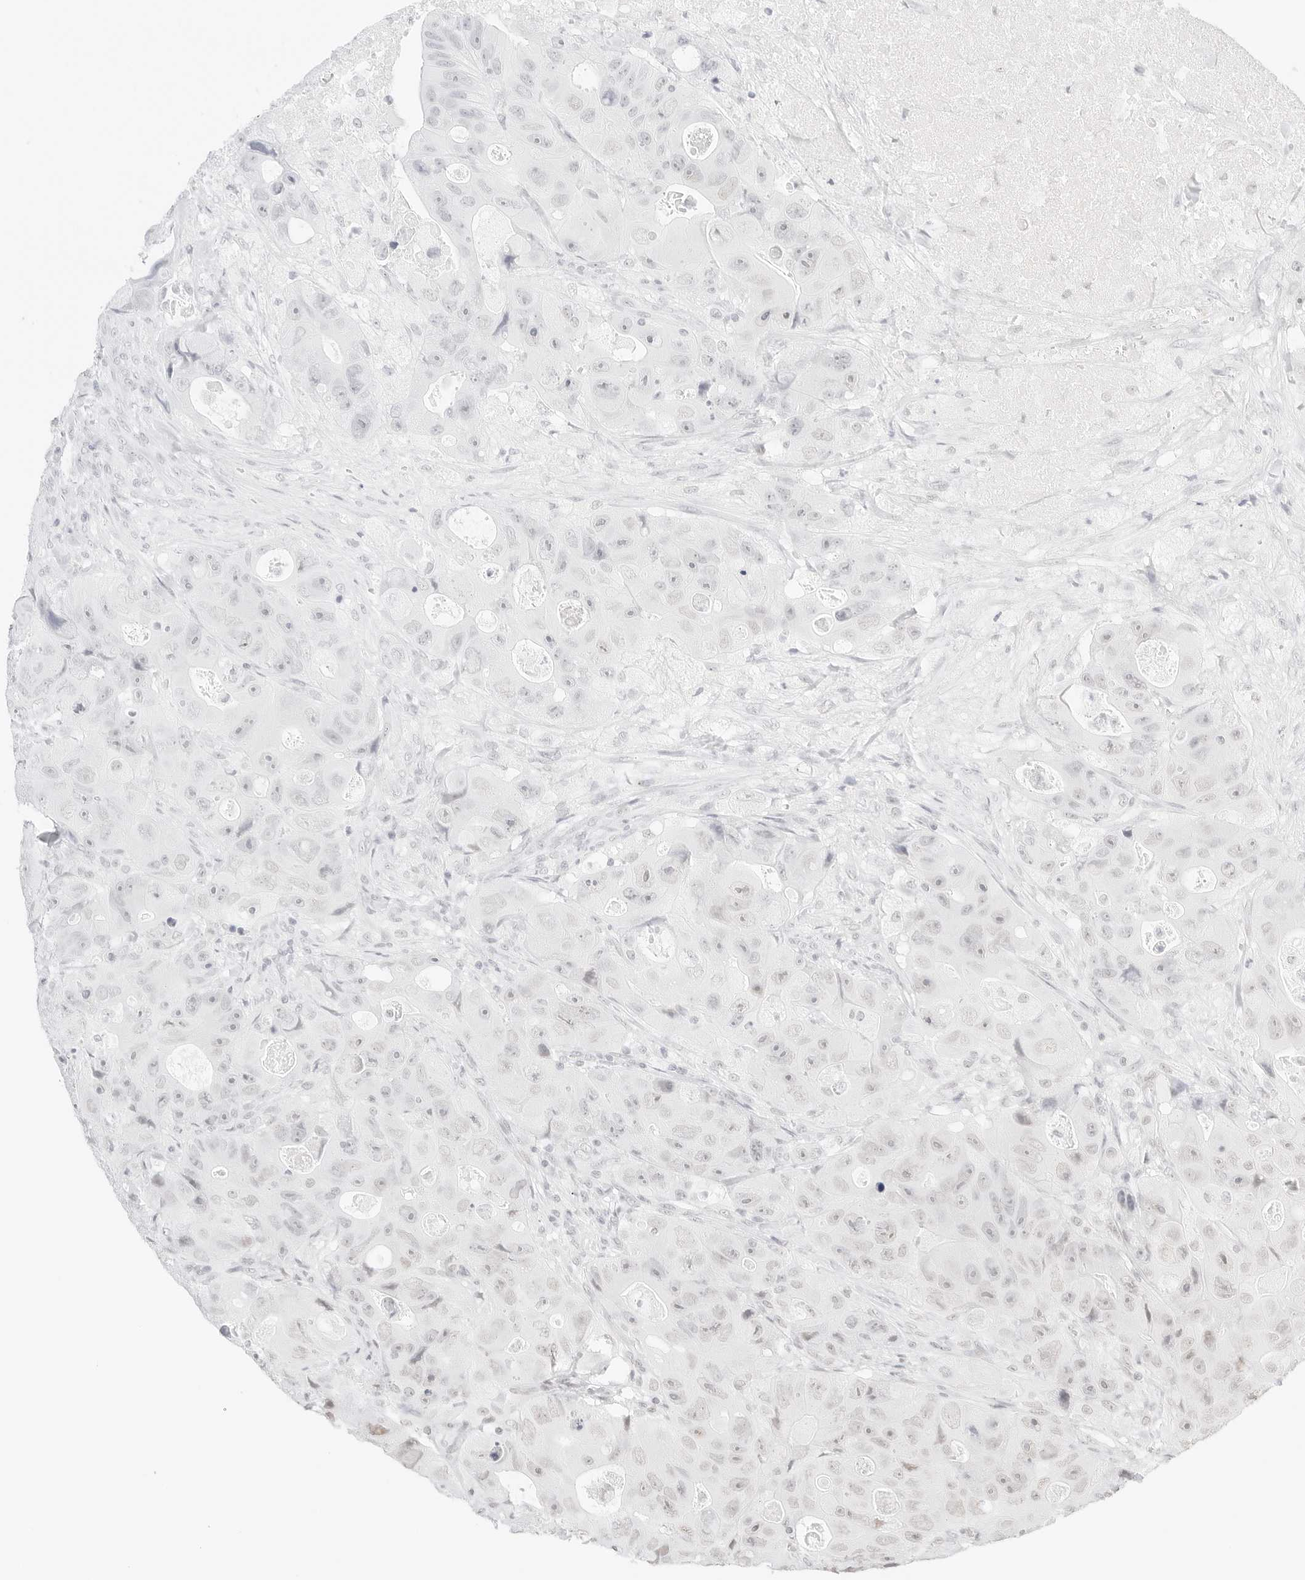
{"staining": {"intensity": "negative", "quantity": "none", "location": "none"}, "tissue": "colorectal cancer", "cell_type": "Tumor cells", "image_type": "cancer", "snomed": [{"axis": "morphology", "description": "Adenocarcinoma, NOS"}, {"axis": "topography", "description": "Colon"}], "caption": "Immunohistochemistry micrograph of colorectal cancer stained for a protein (brown), which demonstrates no expression in tumor cells.", "gene": "FBLN5", "patient": {"sex": "female", "age": 46}}